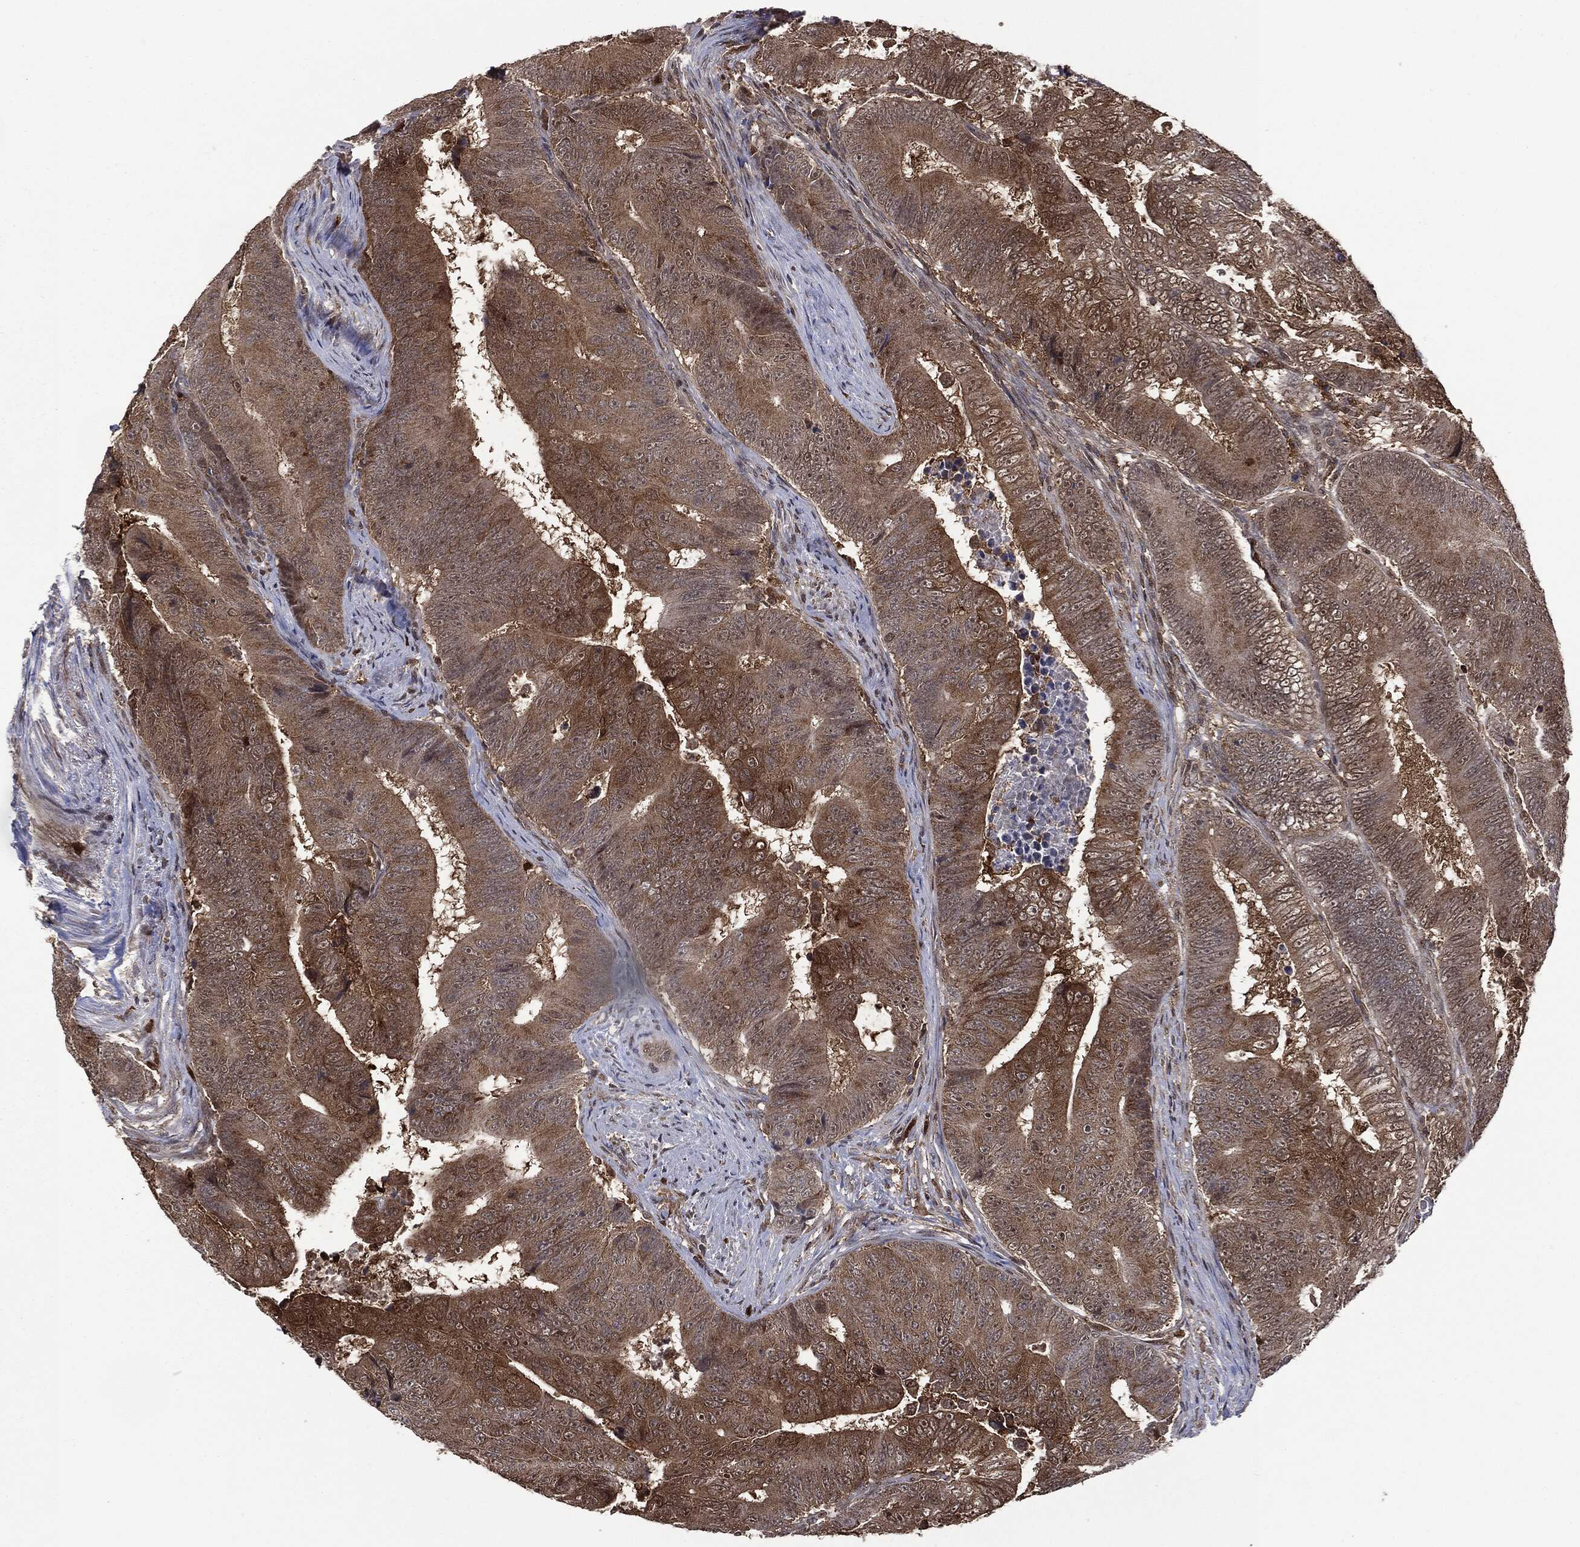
{"staining": {"intensity": "moderate", "quantity": ">75%", "location": "cytoplasmic/membranous"}, "tissue": "colorectal cancer", "cell_type": "Tumor cells", "image_type": "cancer", "snomed": [{"axis": "morphology", "description": "Adenocarcinoma, NOS"}, {"axis": "topography", "description": "Colon"}], "caption": "Protein expression analysis of human colorectal cancer reveals moderate cytoplasmic/membranous staining in approximately >75% of tumor cells. The staining was performed using DAB (3,3'-diaminobenzidine), with brown indicating positive protein expression. Nuclei are stained blue with hematoxylin.", "gene": "GPI", "patient": {"sex": "female", "age": 48}}